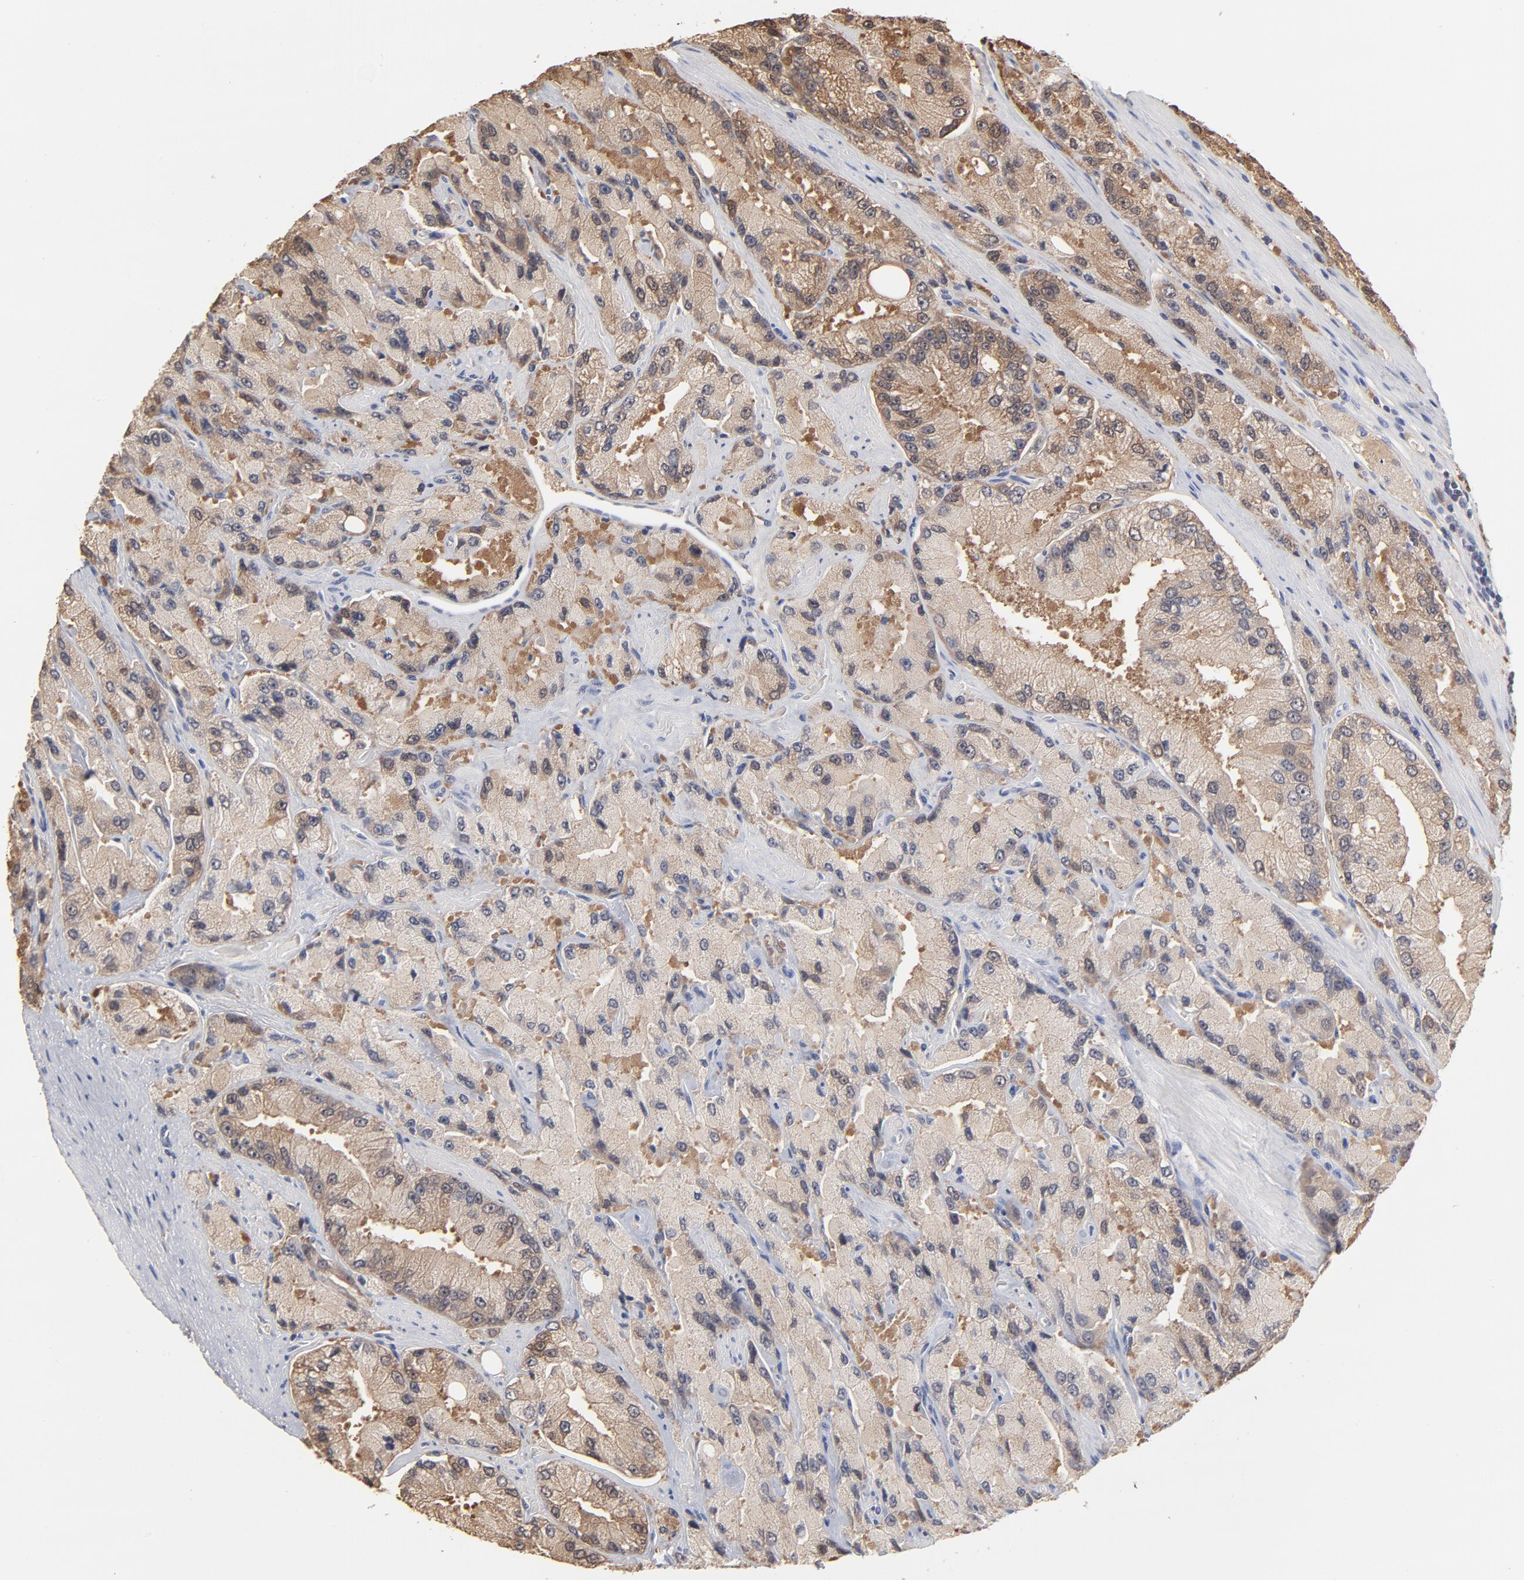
{"staining": {"intensity": "weak", "quantity": "25%-75%", "location": "cytoplasmic/membranous"}, "tissue": "prostate cancer", "cell_type": "Tumor cells", "image_type": "cancer", "snomed": [{"axis": "morphology", "description": "Adenocarcinoma, High grade"}, {"axis": "topography", "description": "Prostate"}], "caption": "About 25%-75% of tumor cells in prostate cancer (adenocarcinoma (high-grade)) exhibit weak cytoplasmic/membranous protein expression as visualized by brown immunohistochemical staining.", "gene": "MIF", "patient": {"sex": "male", "age": 58}}